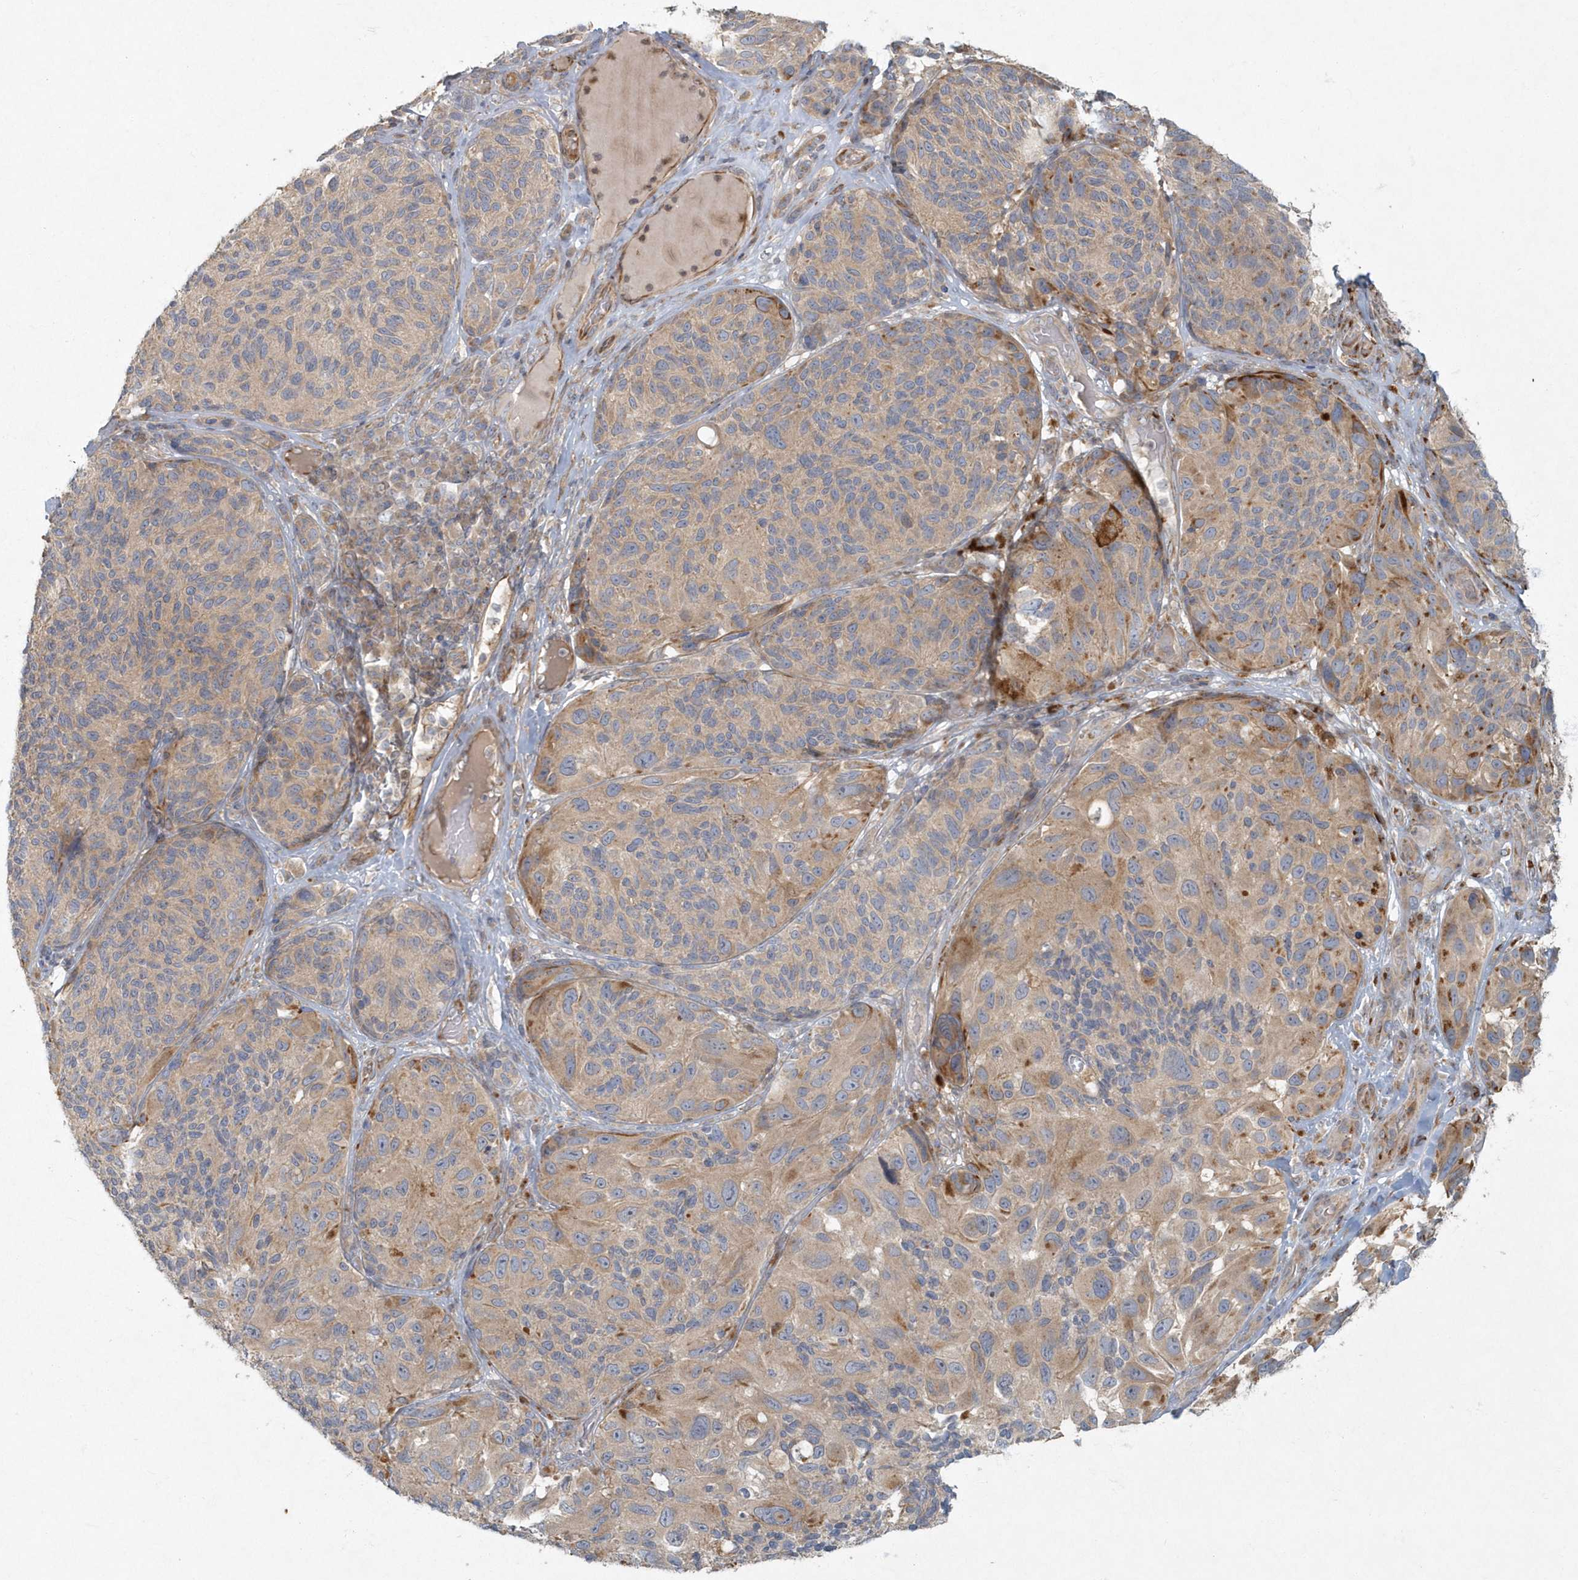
{"staining": {"intensity": "weak", "quantity": ">75%", "location": "cytoplasmic/membranous"}, "tissue": "melanoma", "cell_type": "Tumor cells", "image_type": "cancer", "snomed": [{"axis": "morphology", "description": "Malignant melanoma, NOS"}, {"axis": "topography", "description": "Skin"}], "caption": "Immunohistochemical staining of human malignant melanoma exhibits low levels of weak cytoplasmic/membranous protein staining in about >75% of tumor cells.", "gene": "ARHGEF38", "patient": {"sex": "female", "age": 73}}